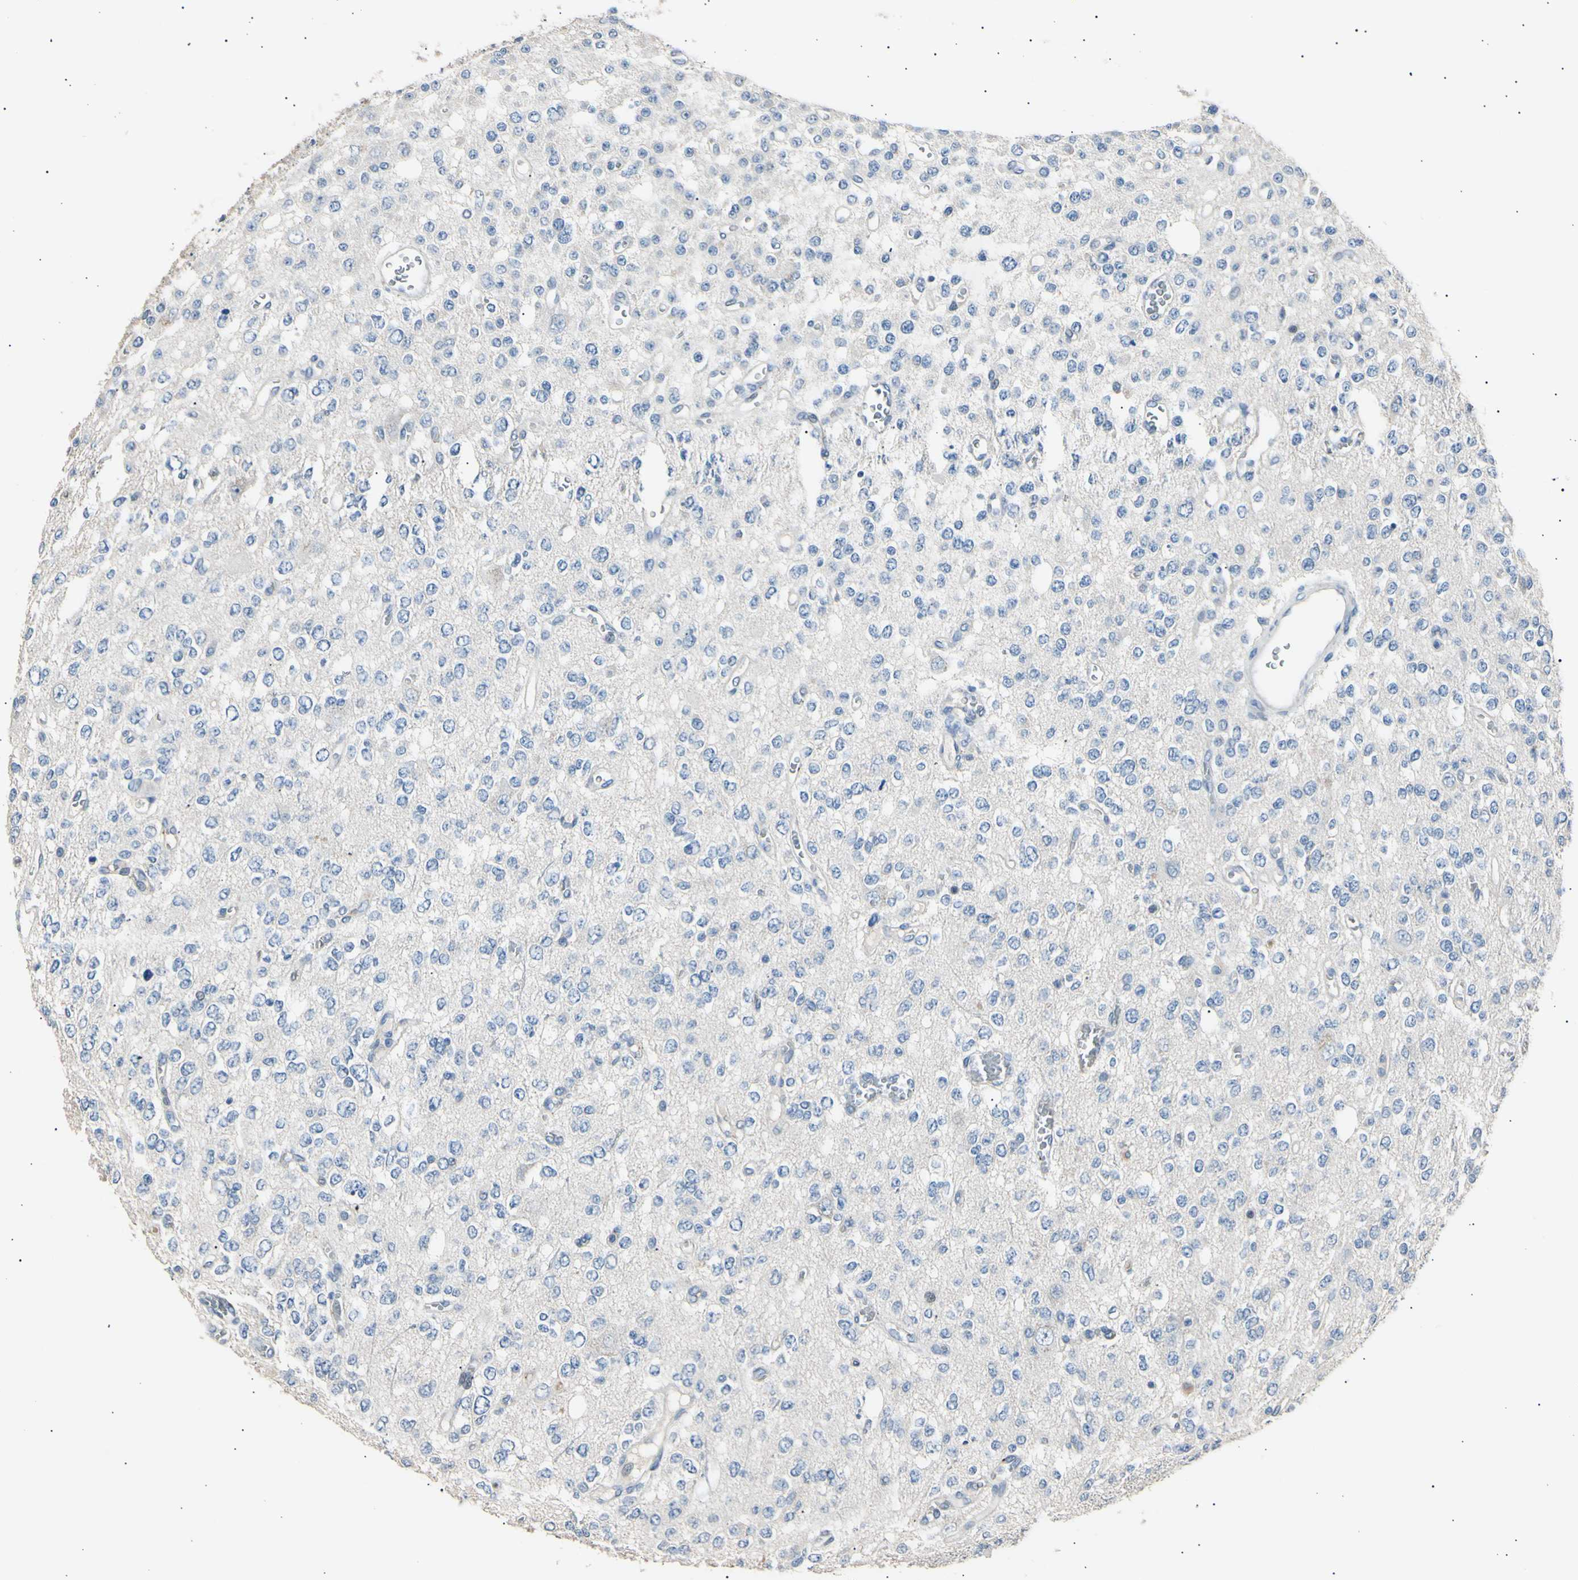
{"staining": {"intensity": "negative", "quantity": "none", "location": "none"}, "tissue": "glioma", "cell_type": "Tumor cells", "image_type": "cancer", "snomed": [{"axis": "morphology", "description": "Glioma, malignant, Low grade"}, {"axis": "topography", "description": "Brain"}], "caption": "Image shows no significant protein expression in tumor cells of glioma.", "gene": "LDLR", "patient": {"sex": "male", "age": 38}}